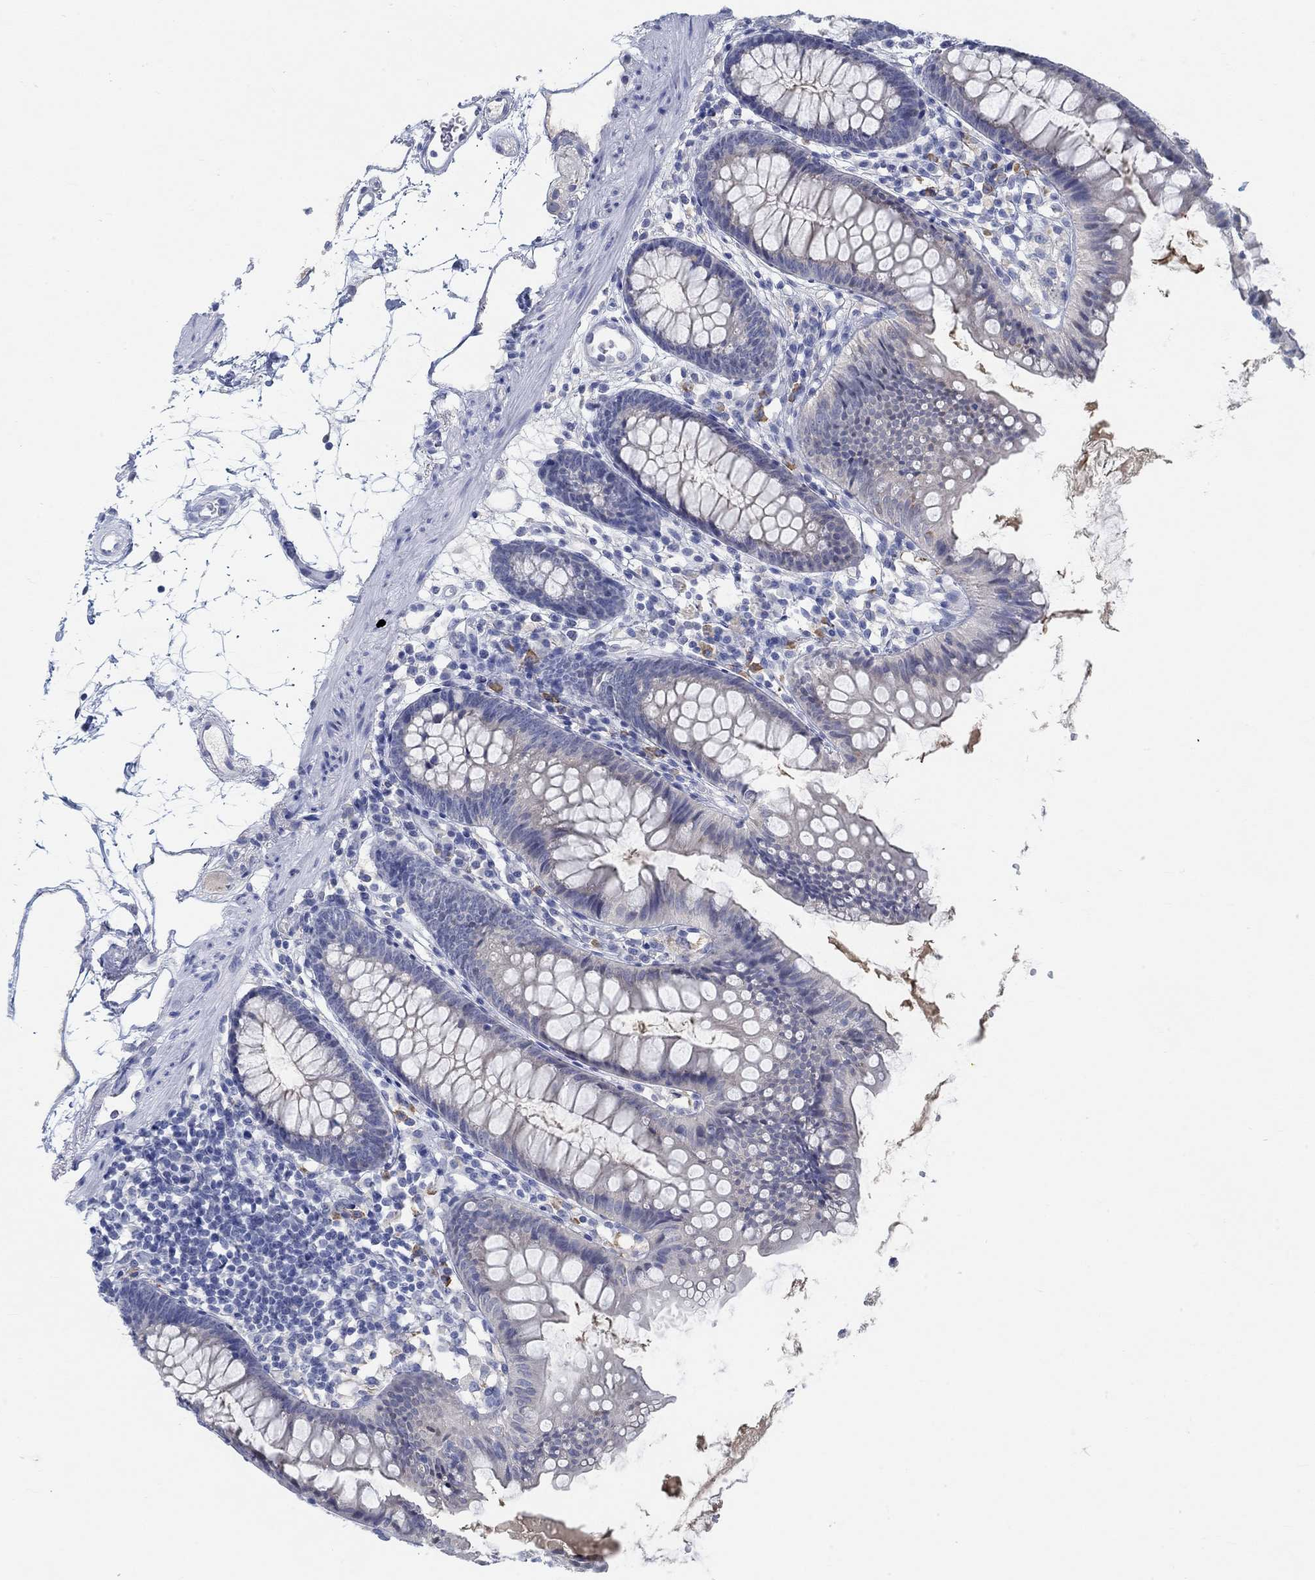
{"staining": {"intensity": "negative", "quantity": "none", "location": "none"}, "tissue": "colon", "cell_type": "Endothelial cells", "image_type": "normal", "snomed": [{"axis": "morphology", "description": "Normal tissue, NOS"}, {"axis": "topography", "description": "Colon"}], "caption": "DAB (3,3'-diaminobenzidine) immunohistochemical staining of unremarkable human colon demonstrates no significant staining in endothelial cells.", "gene": "TEKT4", "patient": {"sex": "female", "age": 84}}